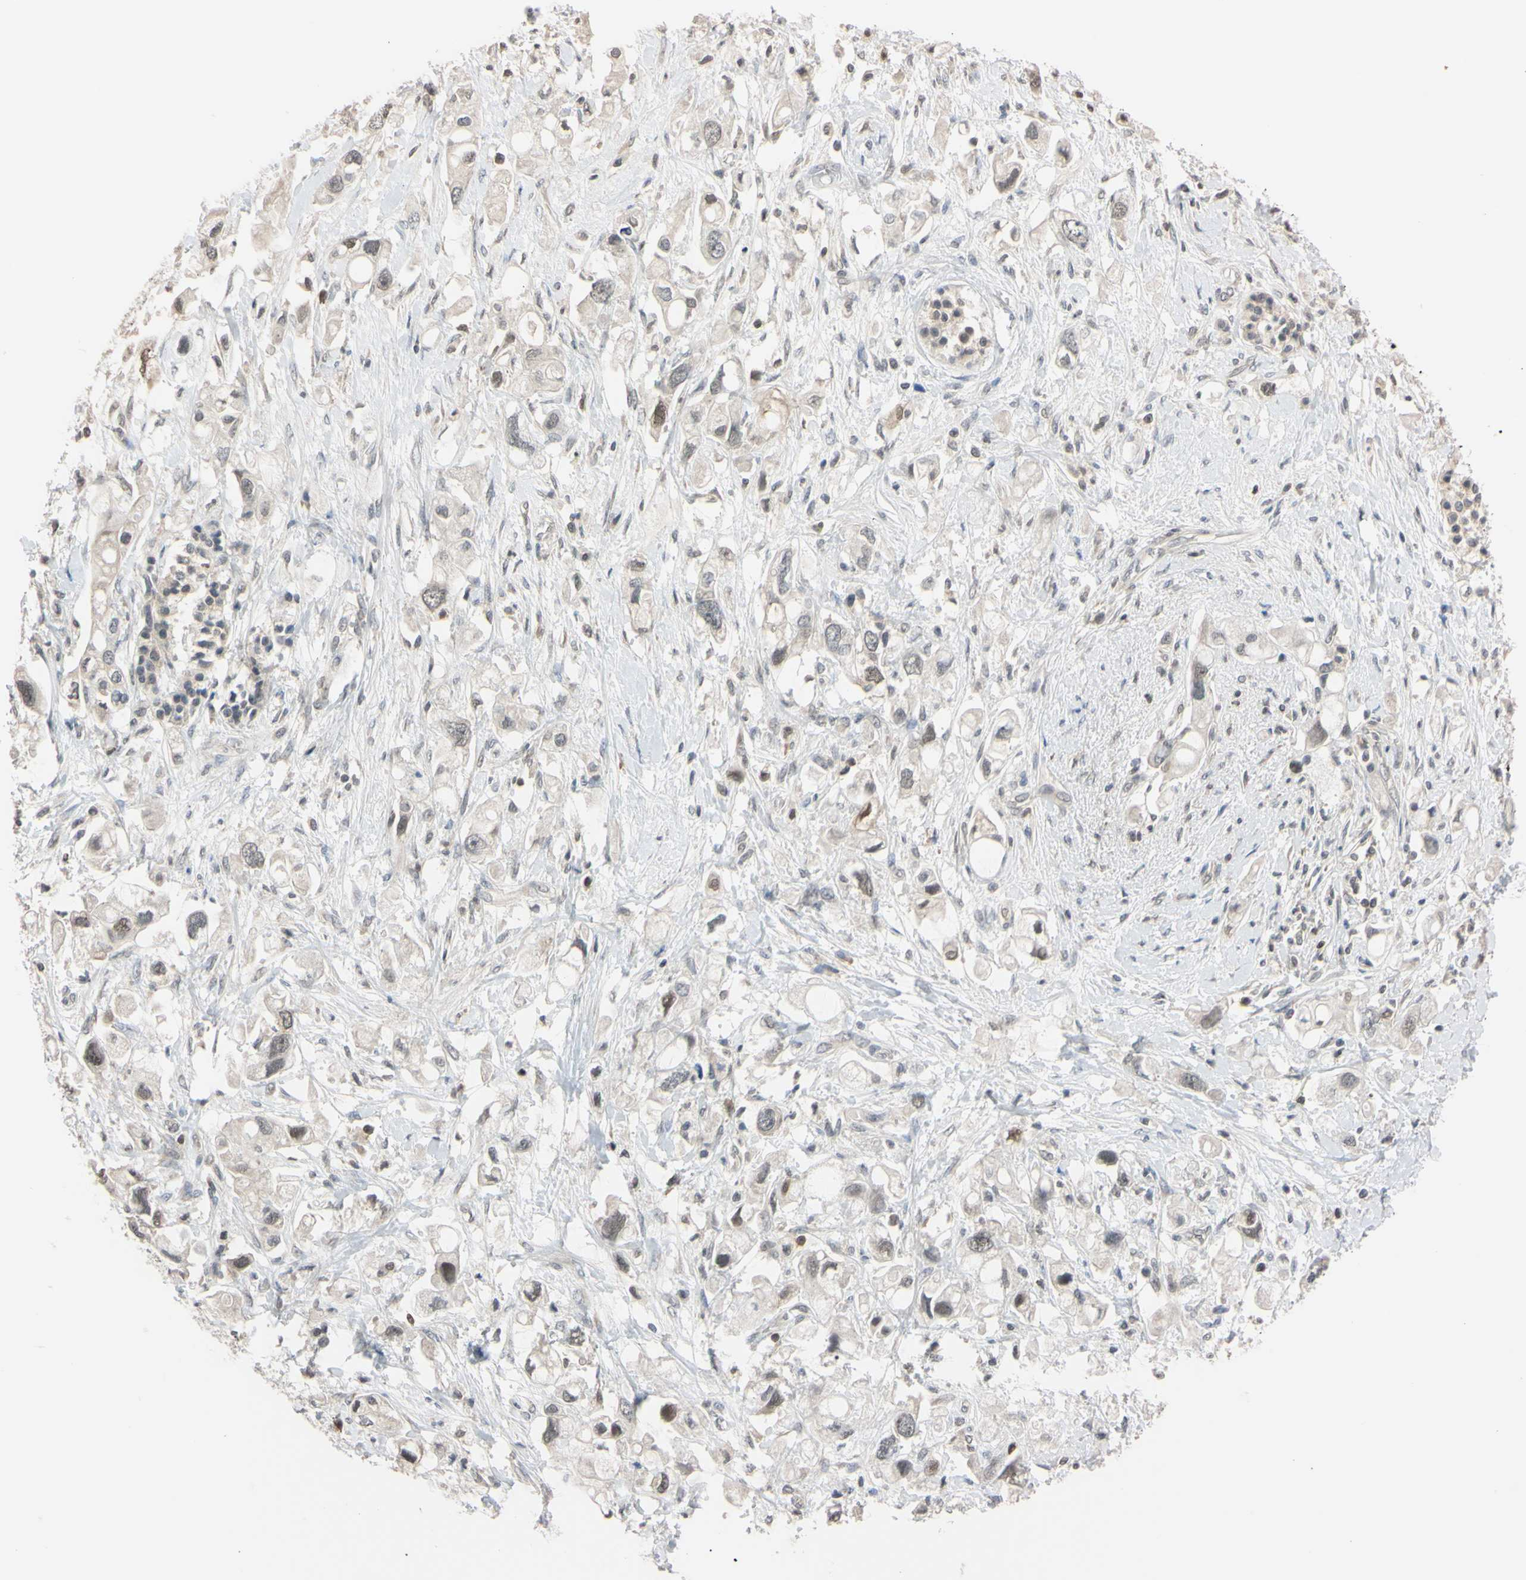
{"staining": {"intensity": "weak", "quantity": "<25%", "location": "nuclear"}, "tissue": "pancreatic cancer", "cell_type": "Tumor cells", "image_type": "cancer", "snomed": [{"axis": "morphology", "description": "Adenocarcinoma, NOS"}, {"axis": "topography", "description": "Pancreas"}], "caption": "Tumor cells show no significant protein positivity in pancreatic adenocarcinoma.", "gene": "UBE2I", "patient": {"sex": "female", "age": 56}}